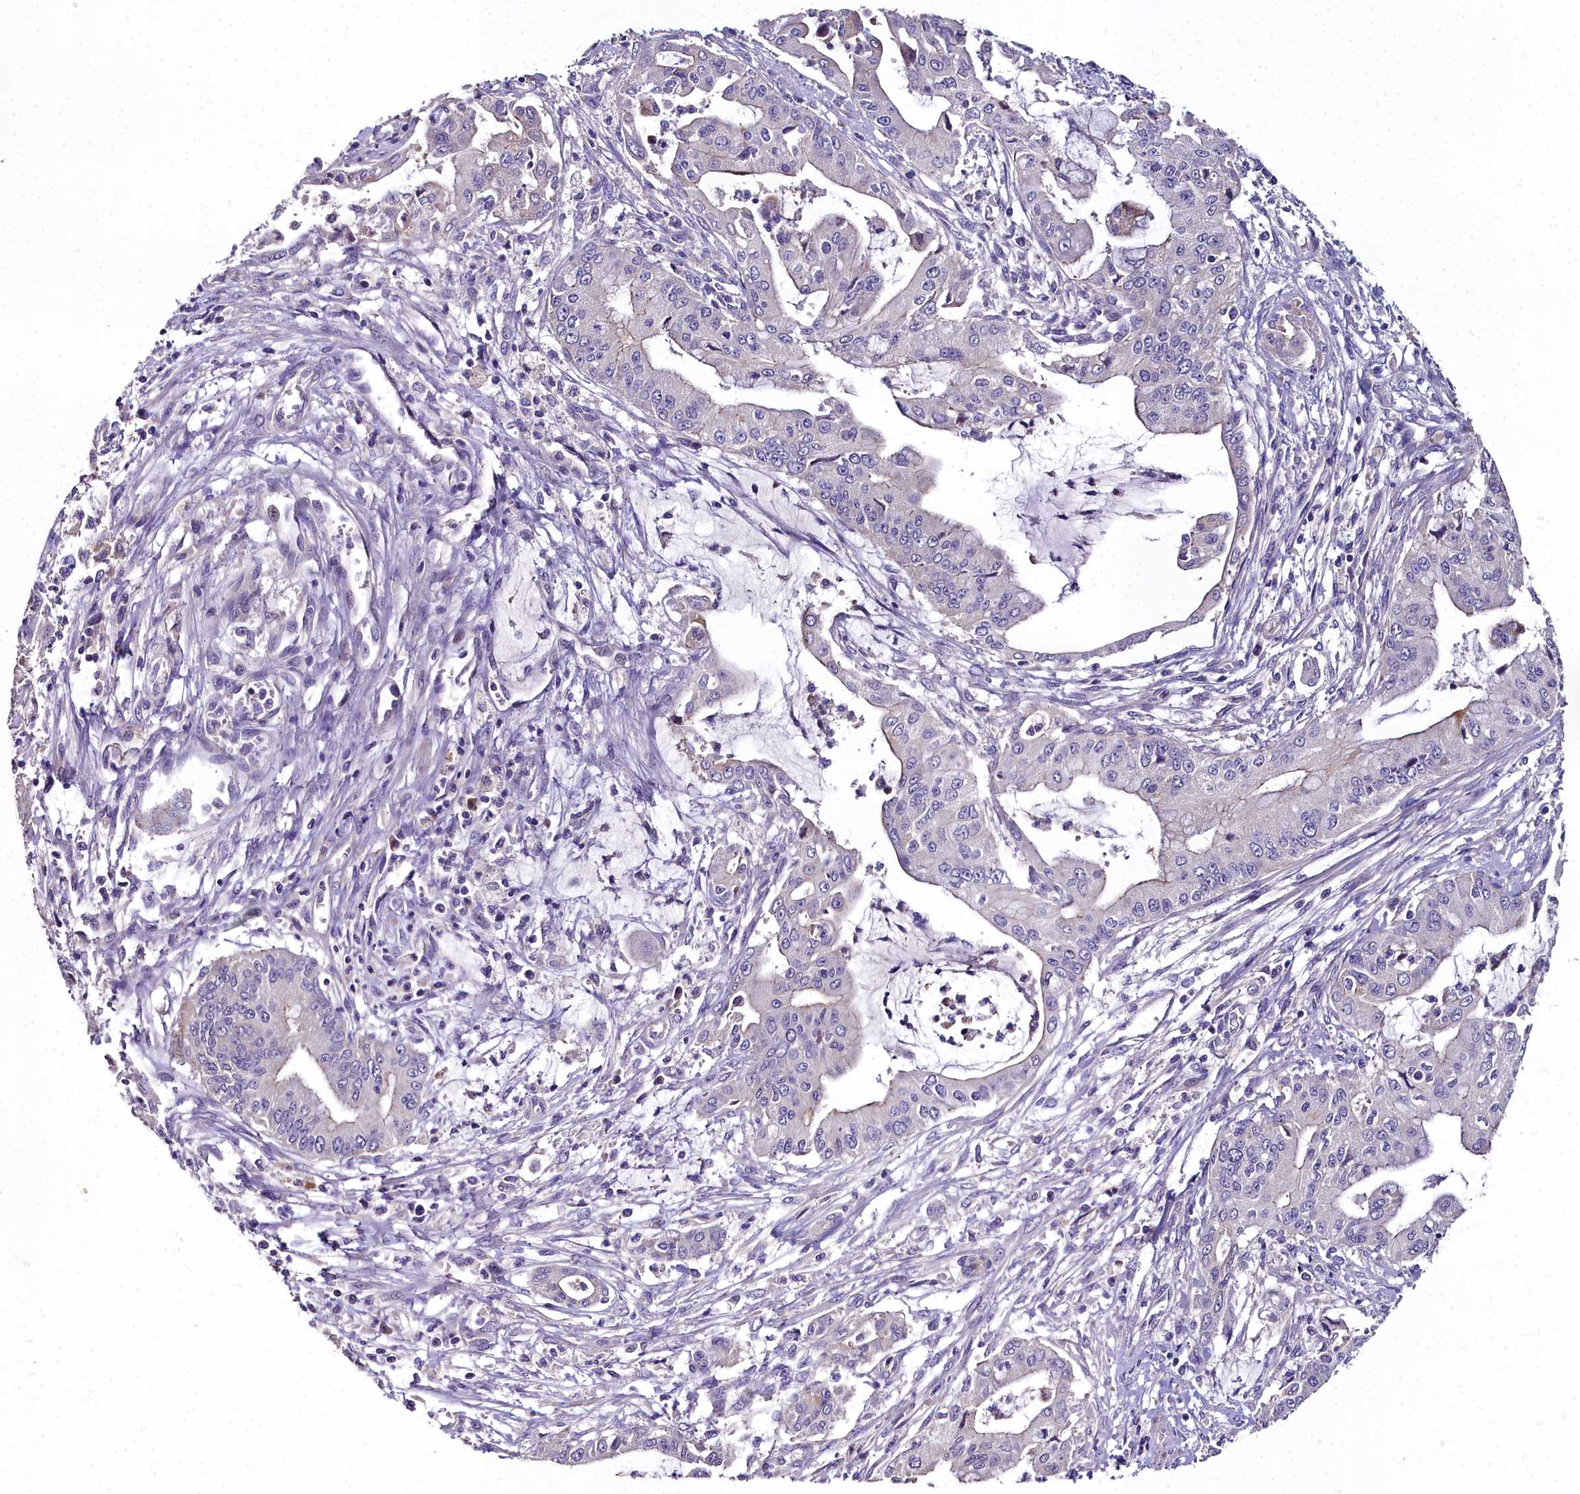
{"staining": {"intensity": "negative", "quantity": "none", "location": "none"}, "tissue": "pancreatic cancer", "cell_type": "Tumor cells", "image_type": "cancer", "snomed": [{"axis": "morphology", "description": "Adenocarcinoma, NOS"}, {"axis": "topography", "description": "Pancreas"}], "caption": "High power microscopy photomicrograph of an immunohistochemistry (IHC) photomicrograph of adenocarcinoma (pancreatic), revealing no significant staining in tumor cells. Brightfield microscopy of immunohistochemistry stained with DAB (3,3'-diaminobenzidine) (brown) and hematoxylin (blue), captured at high magnification.", "gene": "NT5M", "patient": {"sex": "male", "age": 46}}